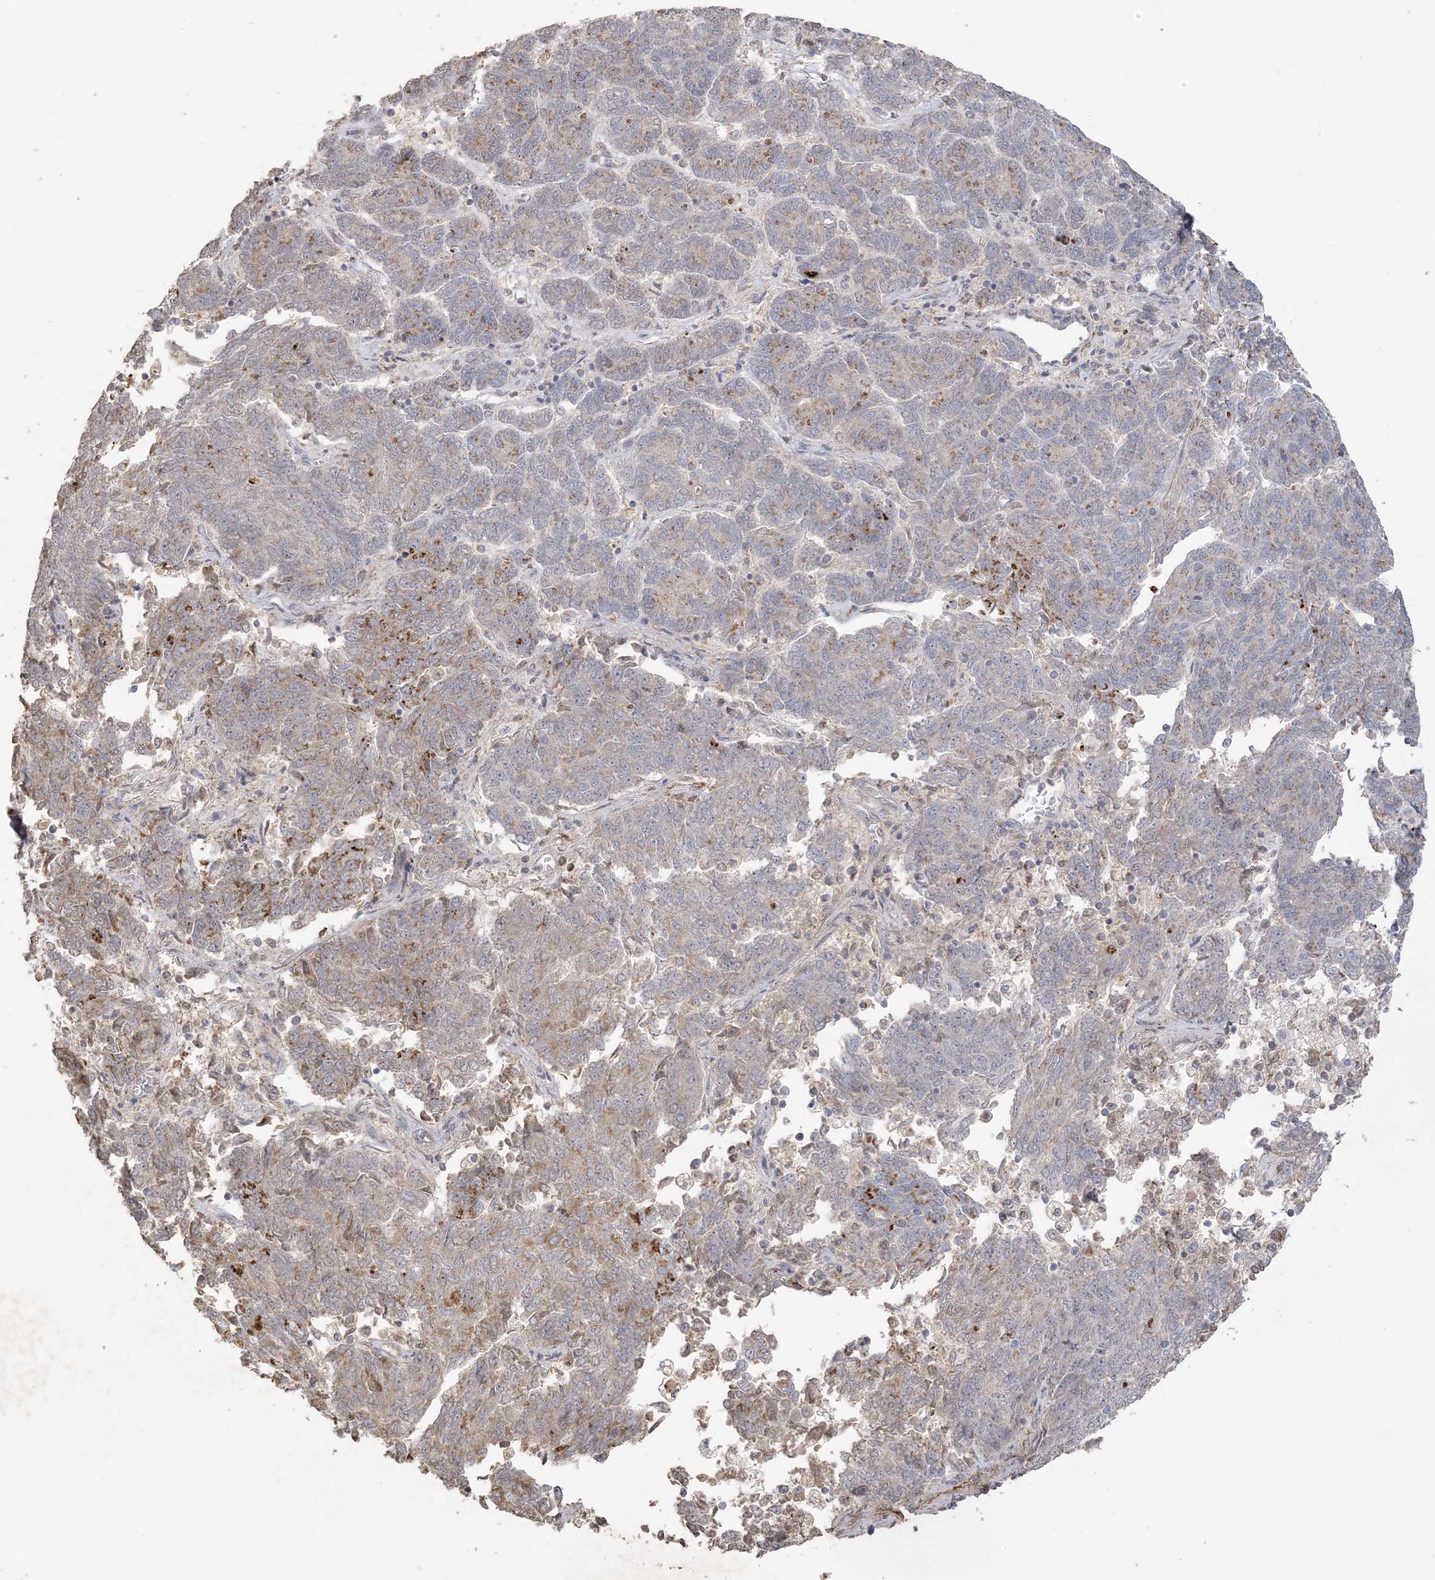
{"staining": {"intensity": "moderate", "quantity": "<25%", "location": "cytoplasmic/membranous"}, "tissue": "endometrial cancer", "cell_type": "Tumor cells", "image_type": "cancer", "snomed": [{"axis": "morphology", "description": "Adenocarcinoma, NOS"}, {"axis": "topography", "description": "Endometrium"}], "caption": "Endometrial cancer was stained to show a protein in brown. There is low levels of moderate cytoplasmic/membranous expression in approximately <25% of tumor cells.", "gene": "XRN1", "patient": {"sex": "female", "age": 80}}